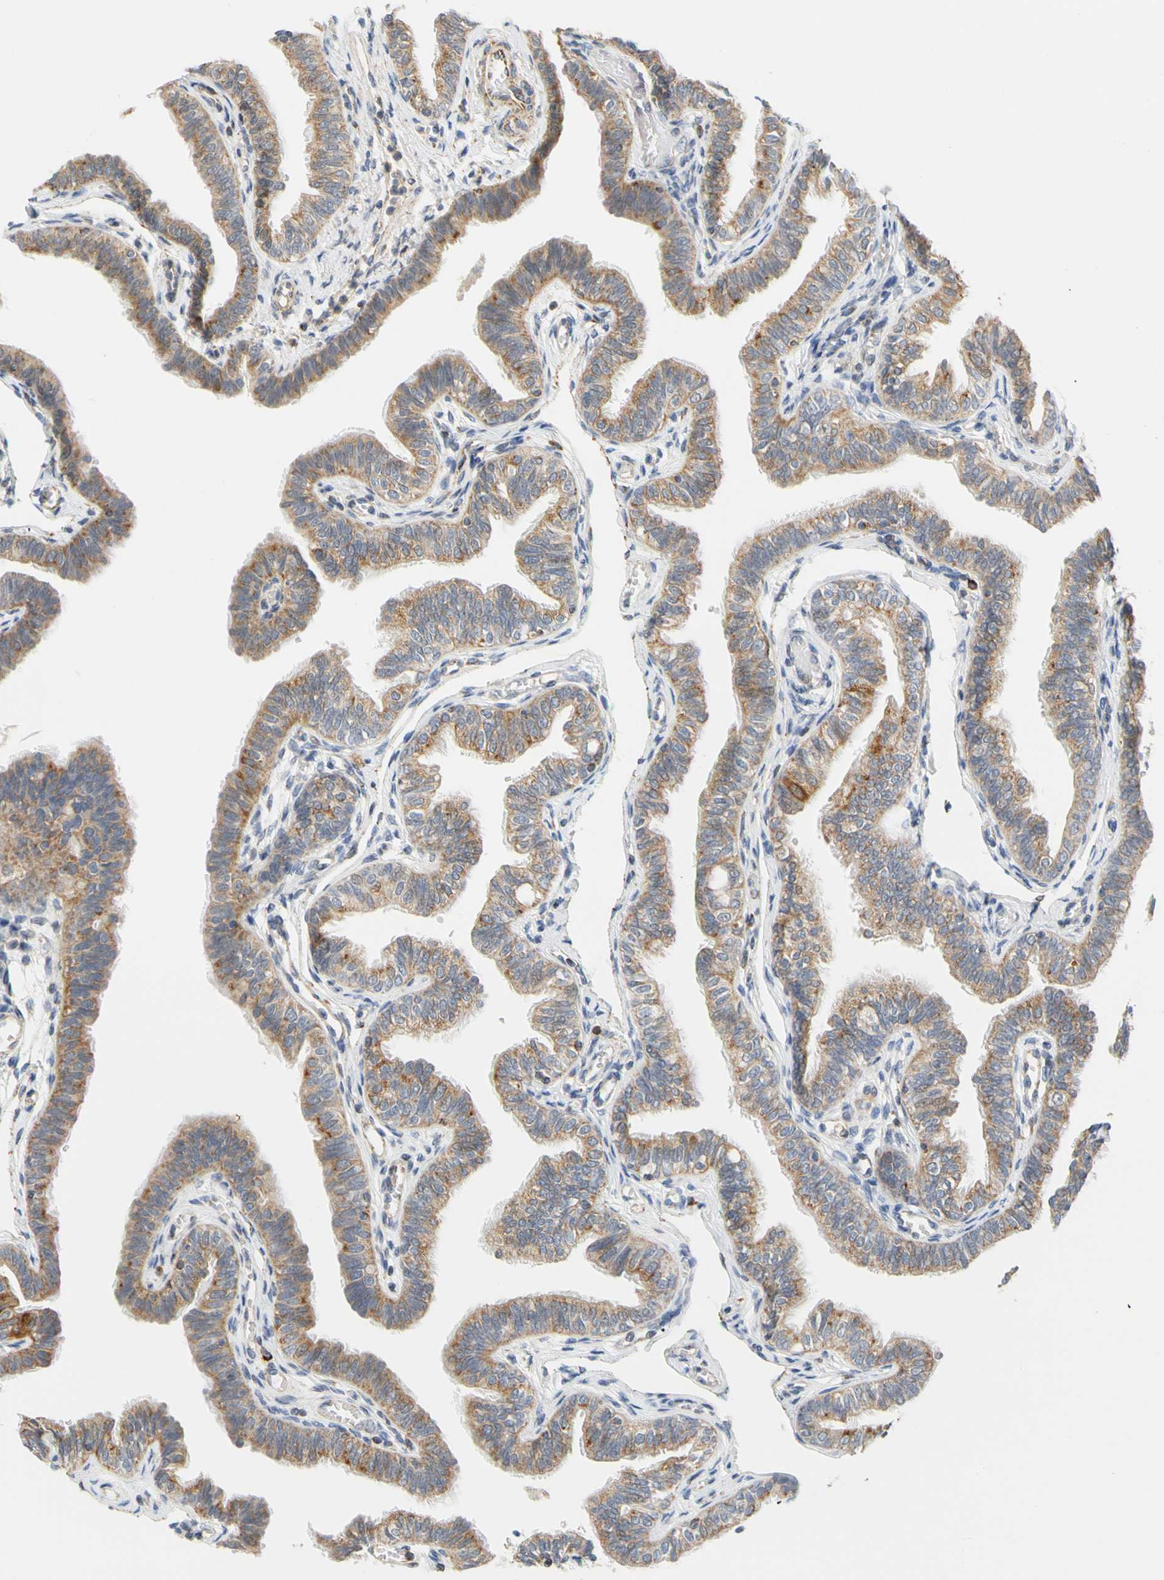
{"staining": {"intensity": "moderate", "quantity": ">75%", "location": "cytoplasmic/membranous"}, "tissue": "fallopian tube", "cell_type": "Glandular cells", "image_type": "normal", "snomed": [{"axis": "morphology", "description": "Normal tissue, NOS"}, {"axis": "morphology", "description": "Dermoid, NOS"}, {"axis": "topography", "description": "Fallopian tube"}], "caption": "Fallopian tube stained with DAB (3,3'-diaminobenzidine) immunohistochemistry shows medium levels of moderate cytoplasmic/membranous positivity in approximately >75% of glandular cells.", "gene": "SFXN3", "patient": {"sex": "female", "age": 33}}